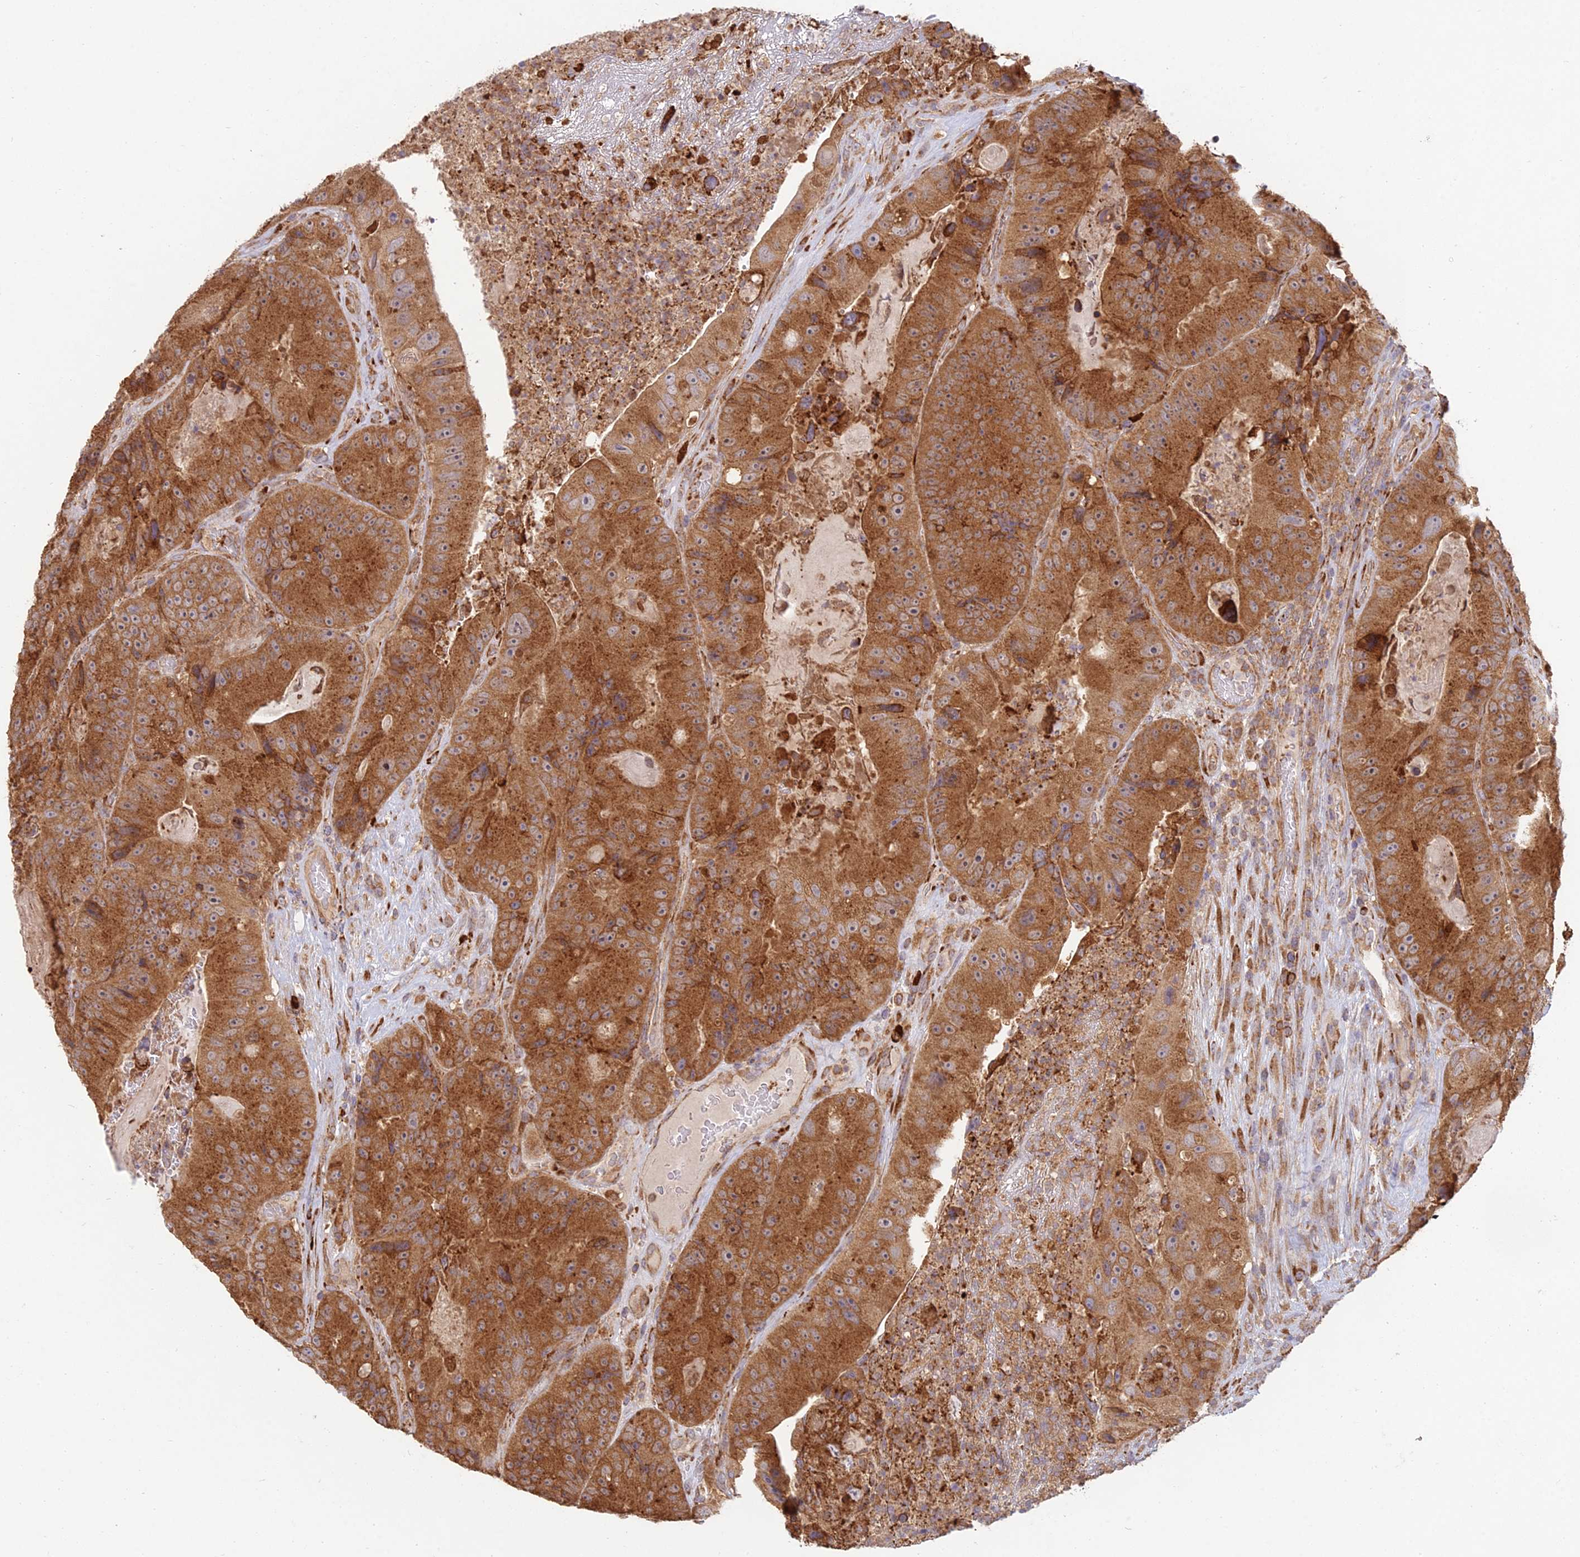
{"staining": {"intensity": "moderate", "quantity": ">75%", "location": "cytoplasmic/membranous"}, "tissue": "colorectal cancer", "cell_type": "Tumor cells", "image_type": "cancer", "snomed": [{"axis": "morphology", "description": "Adenocarcinoma, NOS"}, {"axis": "topography", "description": "Colon"}], "caption": "About >75% of tumor cells in human adenocarcinoma (colorectal) demonstrate moderate cytoplasmic/membranous protein expression as visualized by brown immunohistochemical staining.", "gene": "NXNL2", "patient": {"sex": "female", "age": 86}}